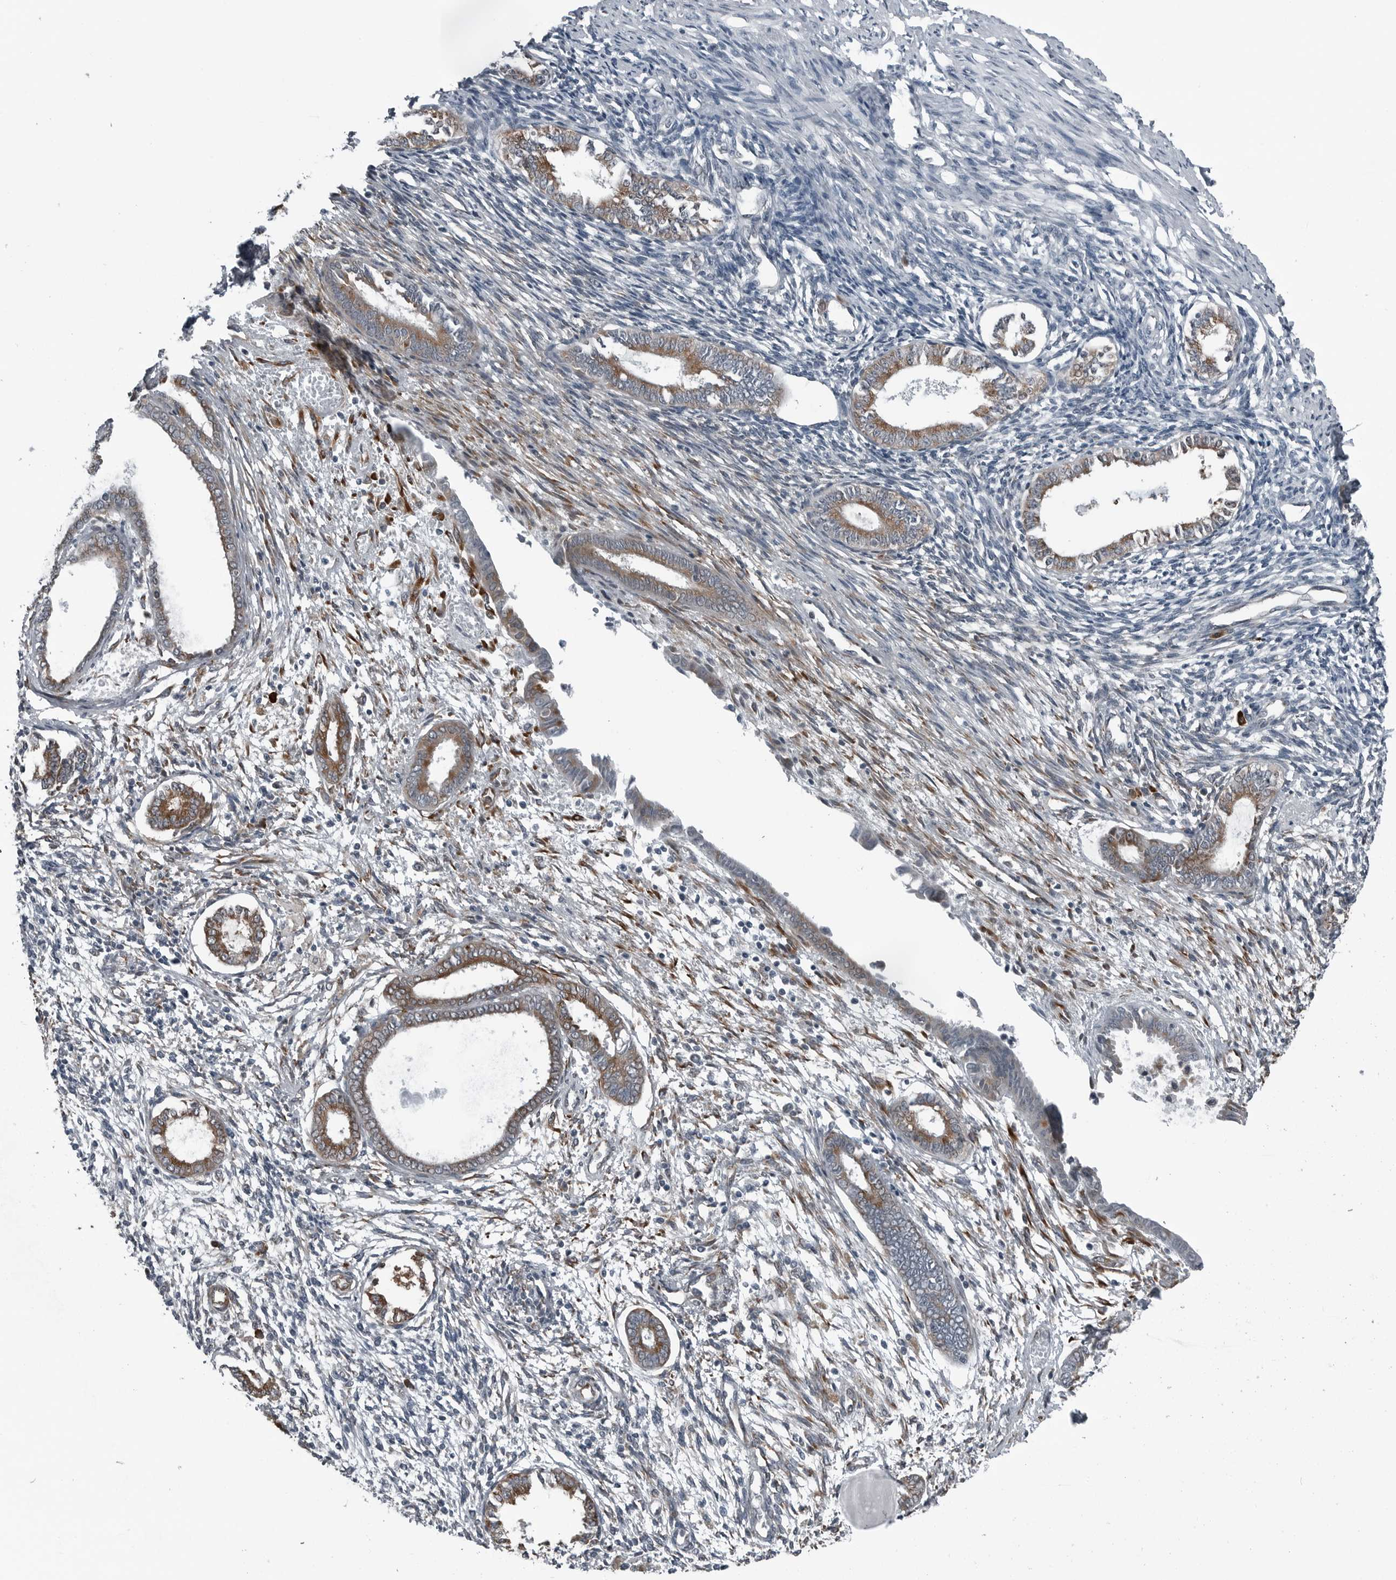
{"staining": {"intensity": "negative", "quantity": "none", "location": "none"}, "tissue": "endometrium", "cell_type": "Cells in endometrial stroma", "image_type": "normal", "snomed": [{"axis": "morphology", "description": "Normal tissue, NOS"}, {"axis": "topography", "description": "Endometrium"}], "caption": "DAB (3,3'-diaminobenzidine) immunohistochemical staining of normal human endometrium demonstrates no significant expression in cells in endometrial stroma.", "gene": "CEP85", "patient": {"sex": "female", "age": 56}}